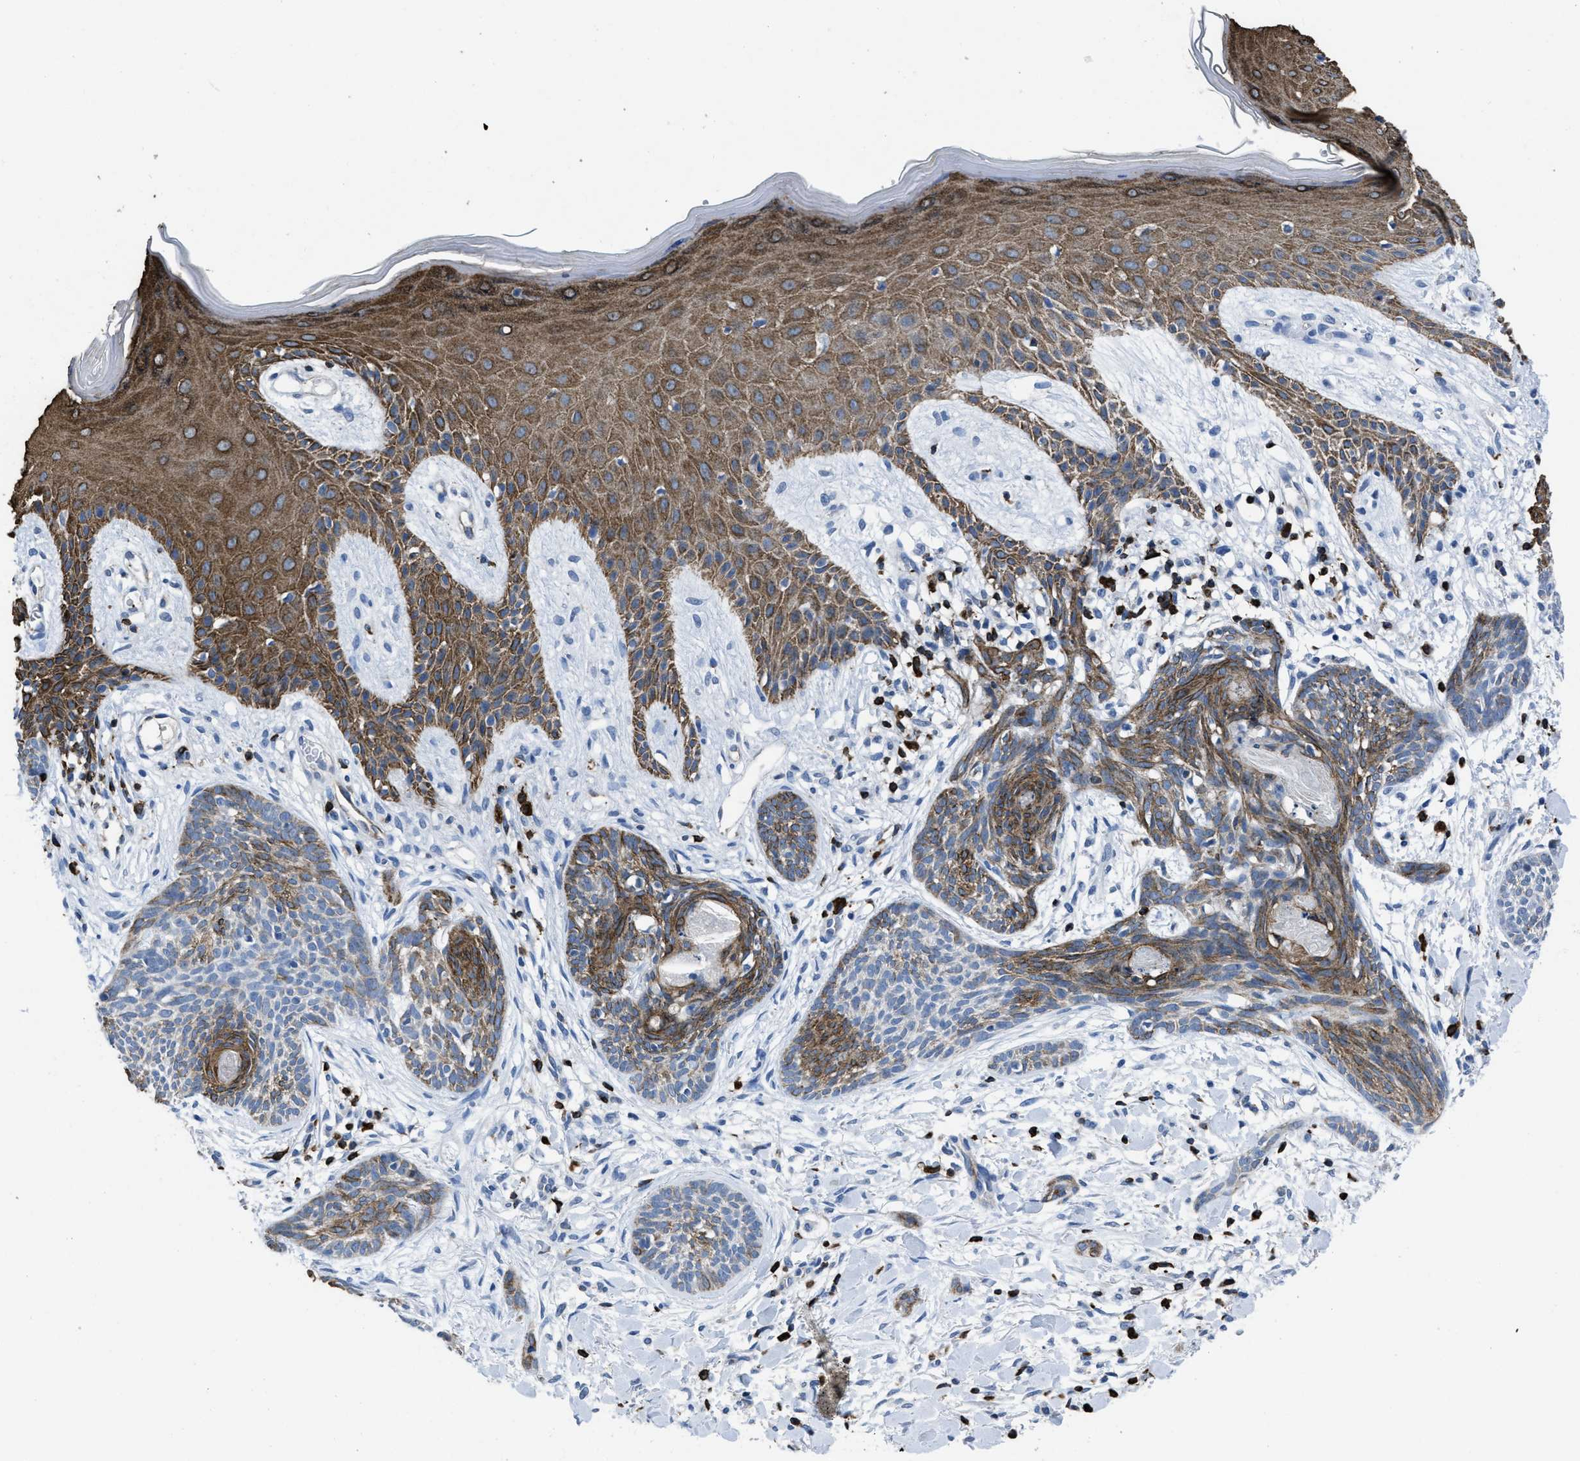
{"staining": {"intensity": "moderate", "quantity": "25%-75%", "location": "cytoplasmic/membranous"}, "tissue": "skin cancer", "cell_type": "Tumor cells", "image_type": "cancer", "snomed": [{"axis": "morphology", "description": "Basal cell carcinoma"}, {"axis": "topography", "description": "Skin"}], "caption": "Tumor cells demonstrate moderate cytoplasmic/membranous staining in approximately 25%-75% of cells in basal cell carcinoma (skin).", "gene": "ITGA3", "patient": {"sex": "female", "age": 59}}